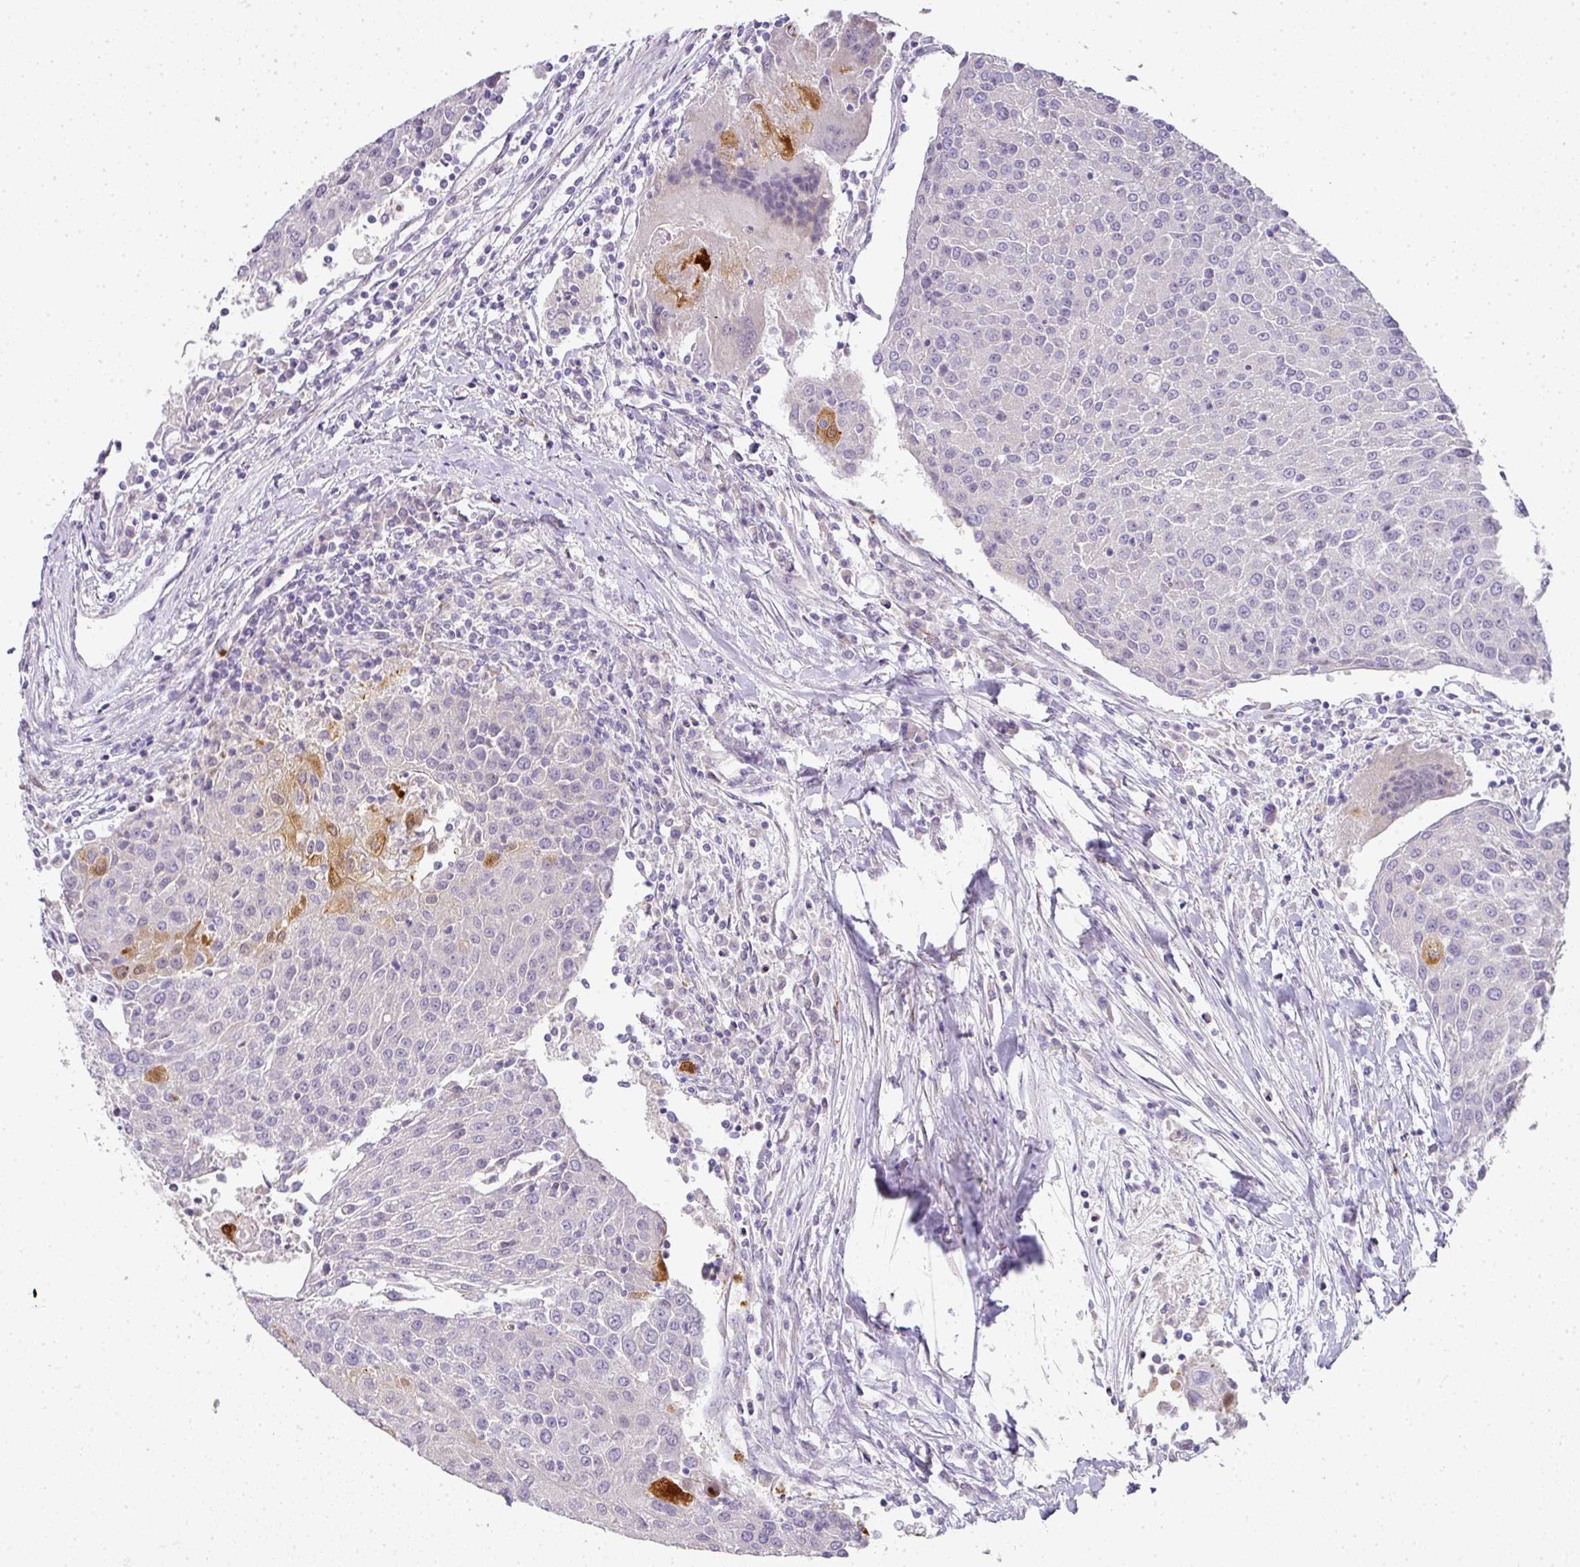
{"staining": {"intensity": "negative", "quantity": "none", "location": "none"}, "tissue": "urothelial cancer", "cell_type": "Tumor cells", "image_type": "cancer", "snomed": [{"axis": "morphology", "description": "Urothelial carcinoma, High grade"}, {"axis": "topography", "description": "Urinary bladder"}], "caption": "This is an immunohistochemistry photomicrograph of high-grade urothelial carcinoma. There is no expression in tumor cells.", "gene": "HHEX", "patient": {"sex": "female", "age": 85}}